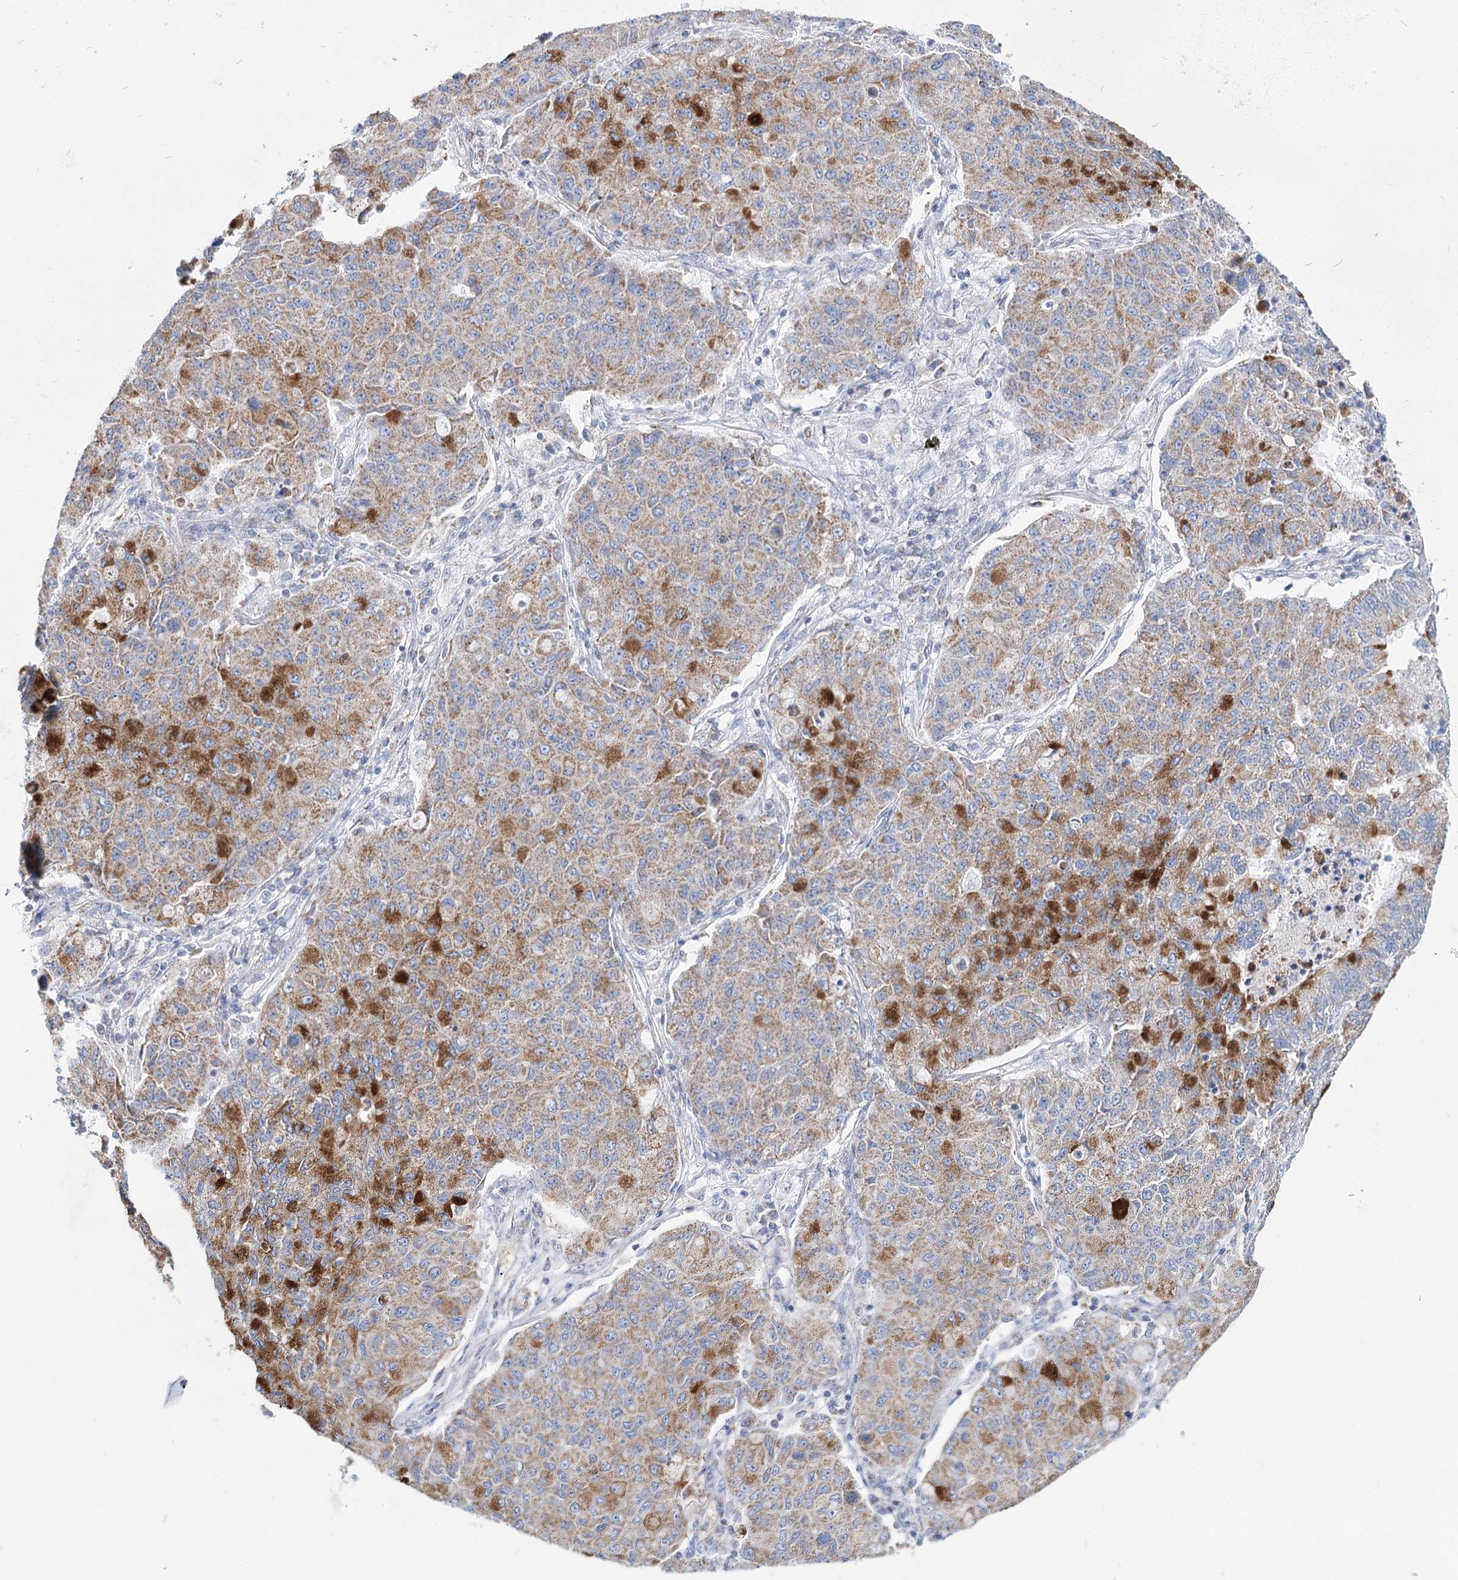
{"staining": {"intensity": "strong", "quantity": "25%-75%", "location": "cytoplasmic/membranous"}, "tissue": "lung cancer", "cell_type": "Tumor cells", "image_type": "cancer", "snomed": [{"axis": "morphology", "description": "Squamous cell carcinoma, NOS"}, {"axis": "topography", "description": "Lung"}], "caption": "Protein staining of lung squamous cell carcinoma tissue exhibits strong cytoplasmic/membranous staining in approximately 25%-75% of tumor cells.", "gene": "MCCC2", "patient": {"sex": "male", "age": 74}}